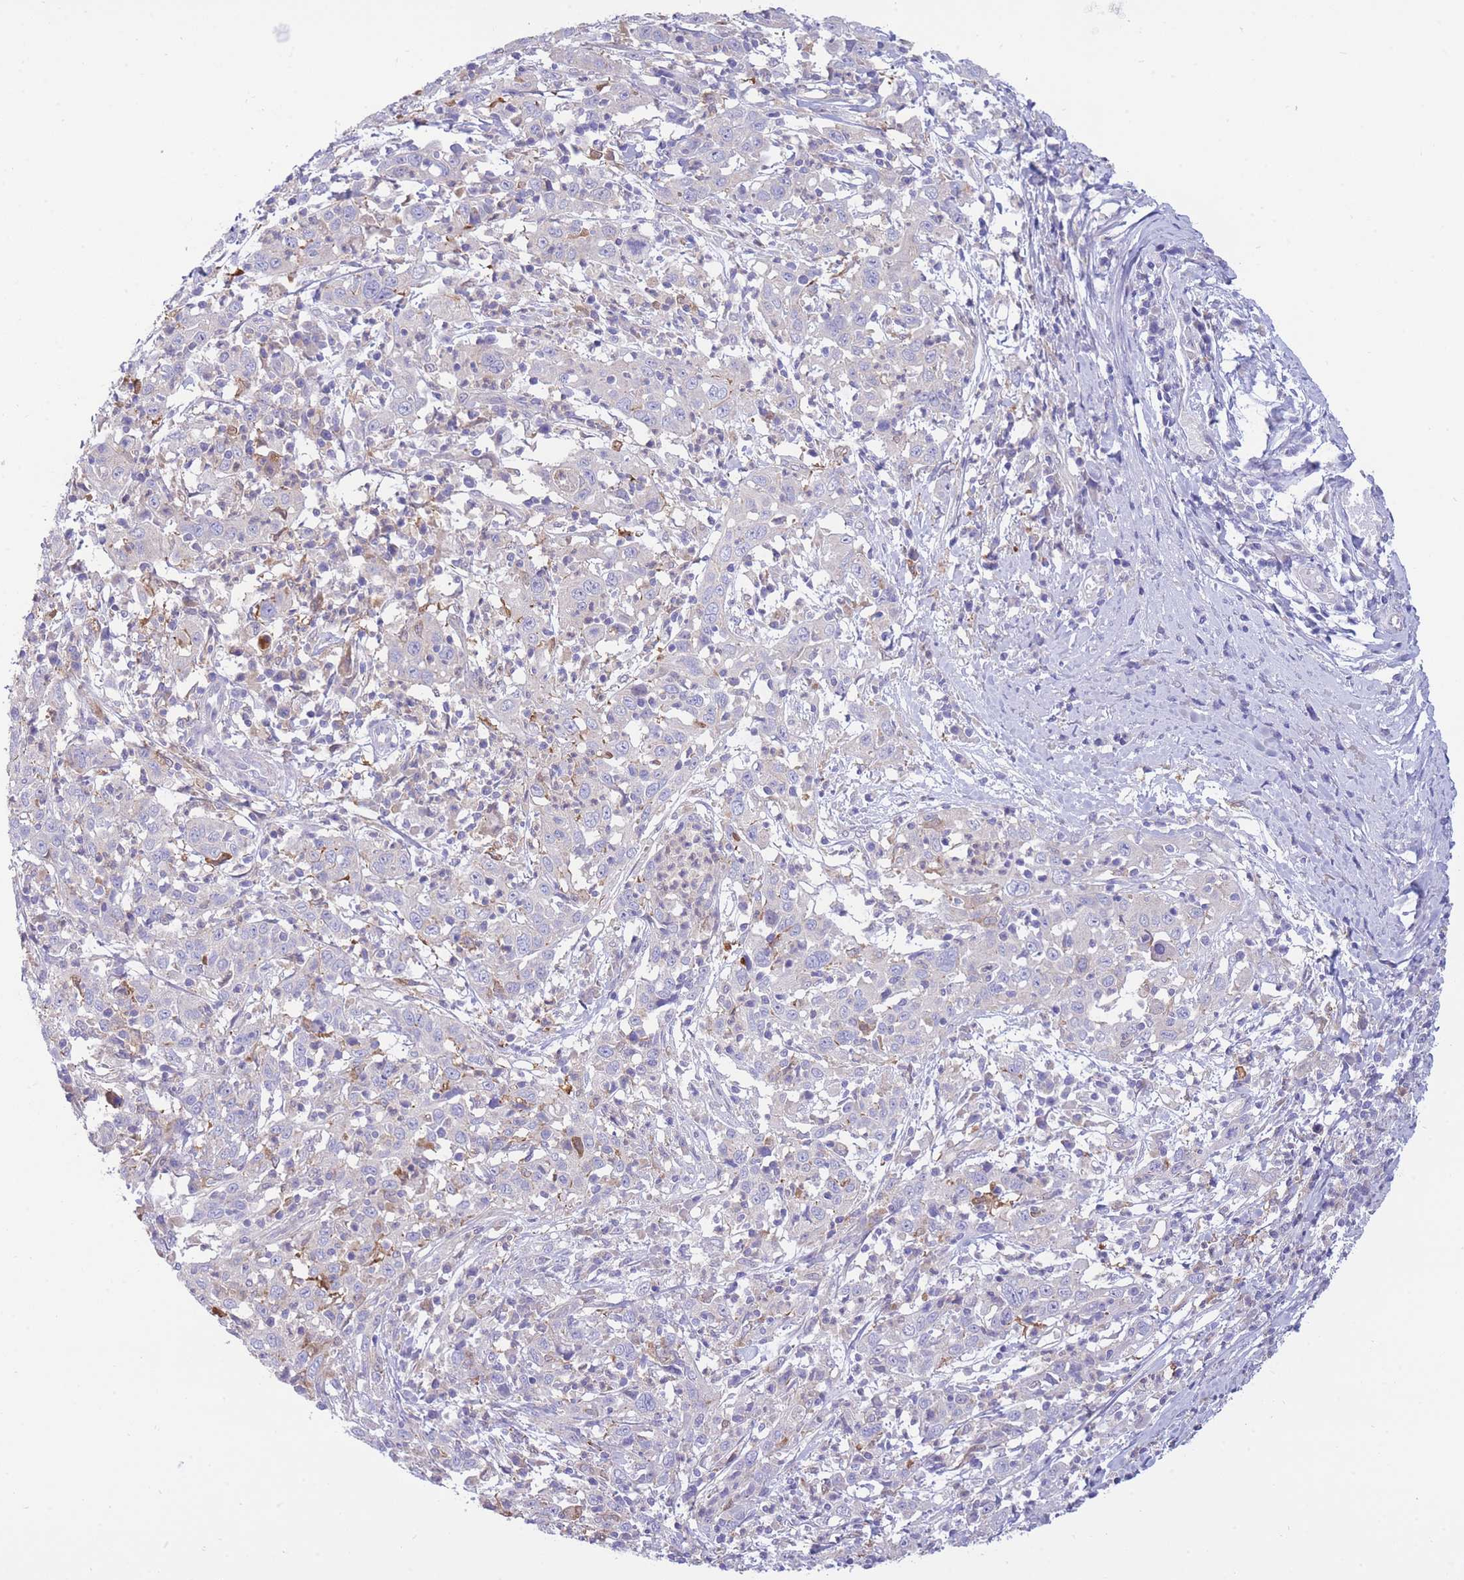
{"staining": {"intensity": "negative", "quantity": "none", "location": "none"}, "tissue": "cervical cancer", "cell_type": "Tumor cells", "image_type": "cancer", "snomed": [{"axis": "morphology", "description": "Squamous cell carcinoma, NOS"}, {"axis": "topography", "description": "Cervix"}], "caption": "Immunohistochemical staining of squamous cell carcinoma (cervical) demonstrates no significant positivity in tumor cells.", "gene": "NAMPT", "patient": {"sex": "female", "age": 46}}